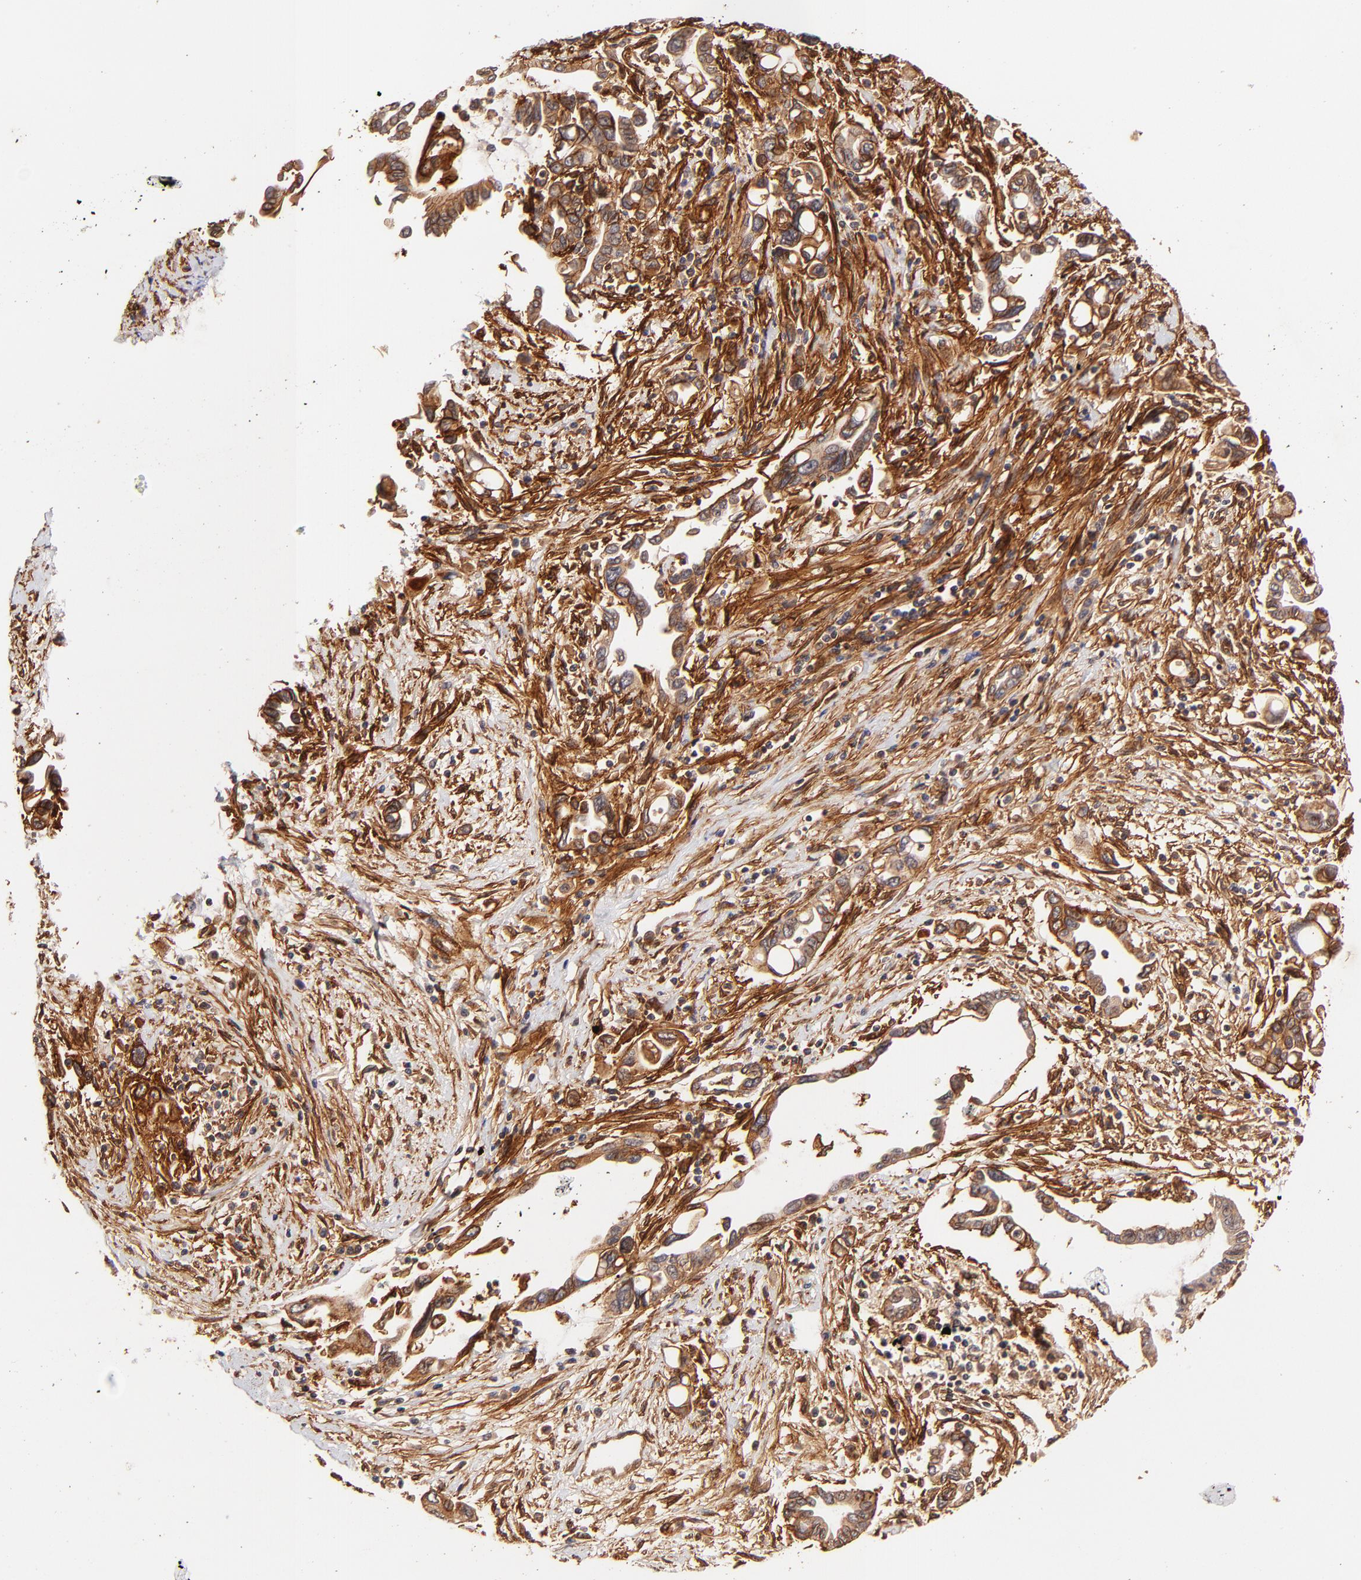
{"staining": {"intensity": "strong", "quantity": ">75%", "location": "cytoplasmic/membranous"}, "tissue": "pancreatic cancer", "cell_type": "Tumor cells", "image_type": "cancer", "snomed": [{"axis": "morphology", "description": "Adenocarcinoma, NOS"}, {"axis": "topography", "description": "Pancreas"}], "caption": "The photomicrograph demonstrates staining of pancreatic cancer (adenocarcinoma), revealing strong cytoplasmic/membranous protein positivity (brown color) within tumor cells. The staining is performed using DAB brown chromogen to label protein expression. The nuclei are counter-stained blue using hematoxylin.", "gene": "ITGB1", "patient": {"sex": "female", "age": 57}}